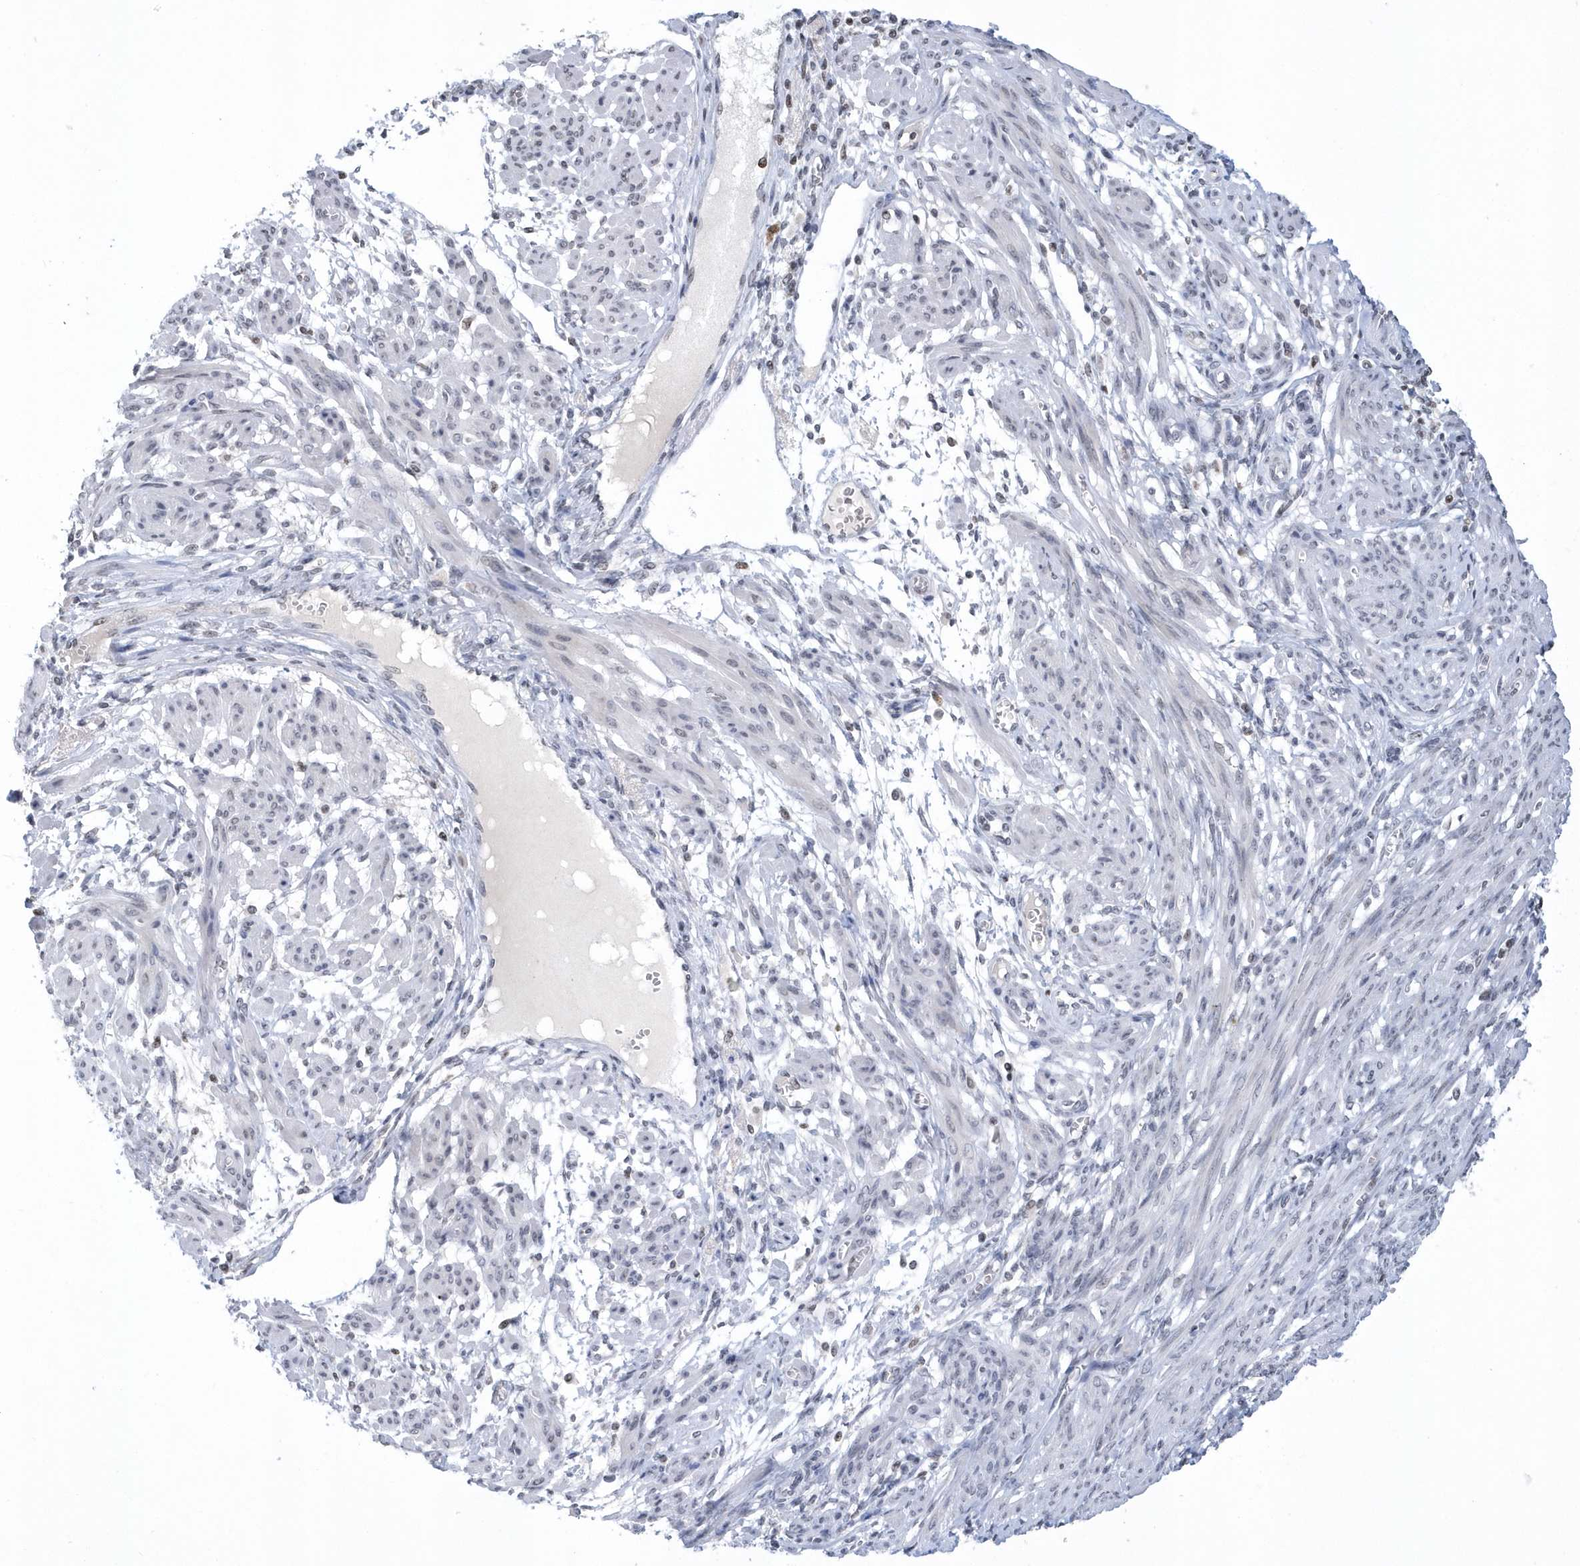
{"staining": {"intensity": "negative", "quantity": "none", "location": "none"}, "tissue": "smooth muscle", "cell_type": "Smooth muscle cells", "image_type": "normal", "snomed": [{"axis": "morphology", "description": "Normal tissue, NOS"}, {"axis": "topography", "description": "Smooth muscle"}], "caption": "Smooth muscle stained for a protein using immunohistochemistry reveals no staining smooth muscle cells.", "gene": "VWA5B2", "patient": {"sex": "female", "age": 39}}